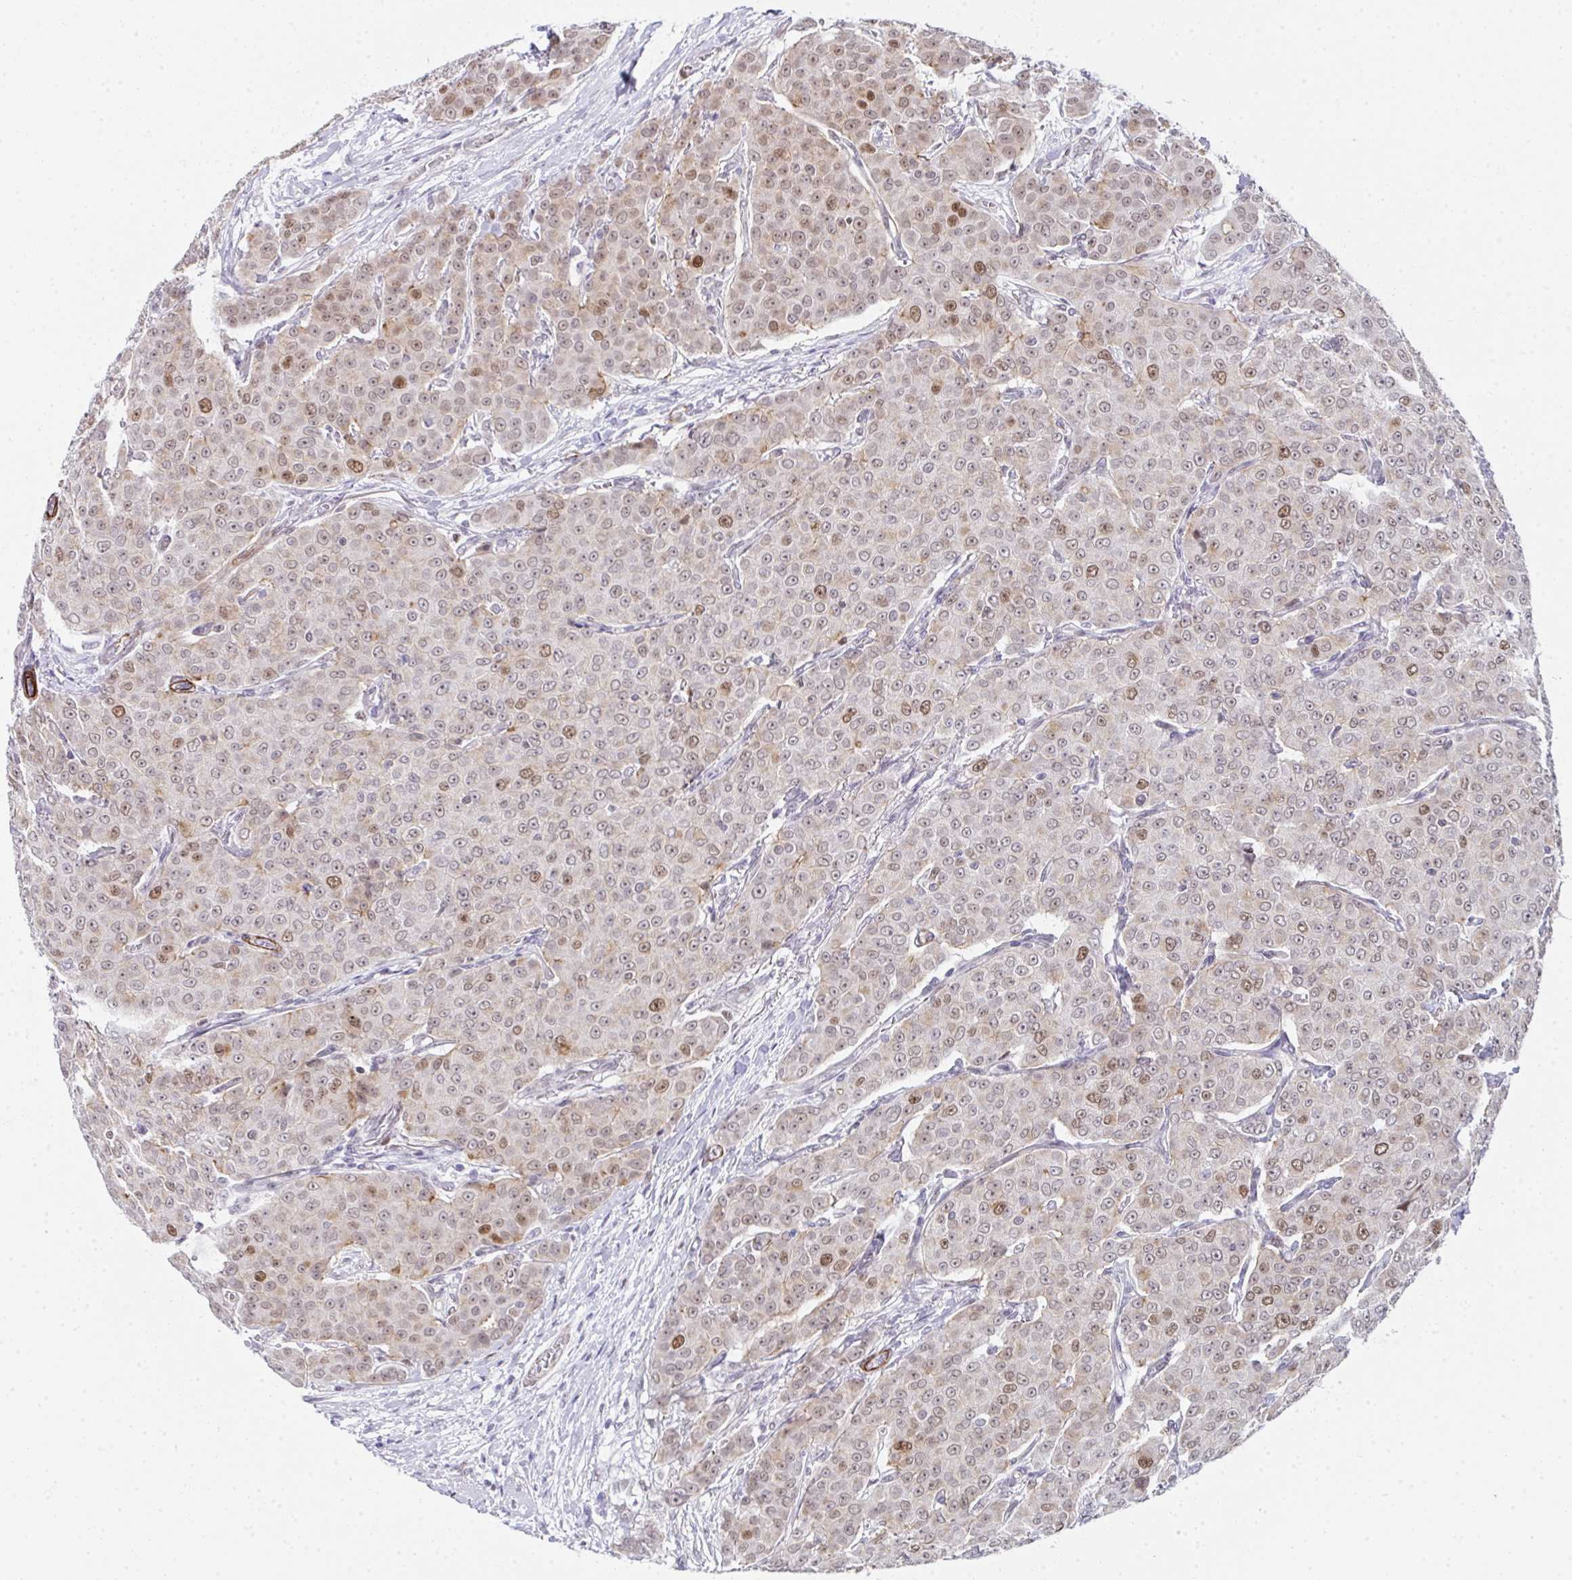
{"staining": {"intensity": "moderate", "quantity": "<25%", "location": "nuclear"}, "tissue": "breast cancer", "cell_type": "Tumor cells", "image_type": "cancer", "snomed": [{"axis": "morphology", "description": "Duct carcinoma"}, {"axis": "topography", "description": "Breast"}], "caption": "Protein positivity by immunohistochemistry demonstrates moderate nuclear expression in approximately <25% of tumor cells in breast cancer (infiltrating ductal carcinoma).", "gene": "GINS2", "patient": {"sex": "female", "age": 91}}